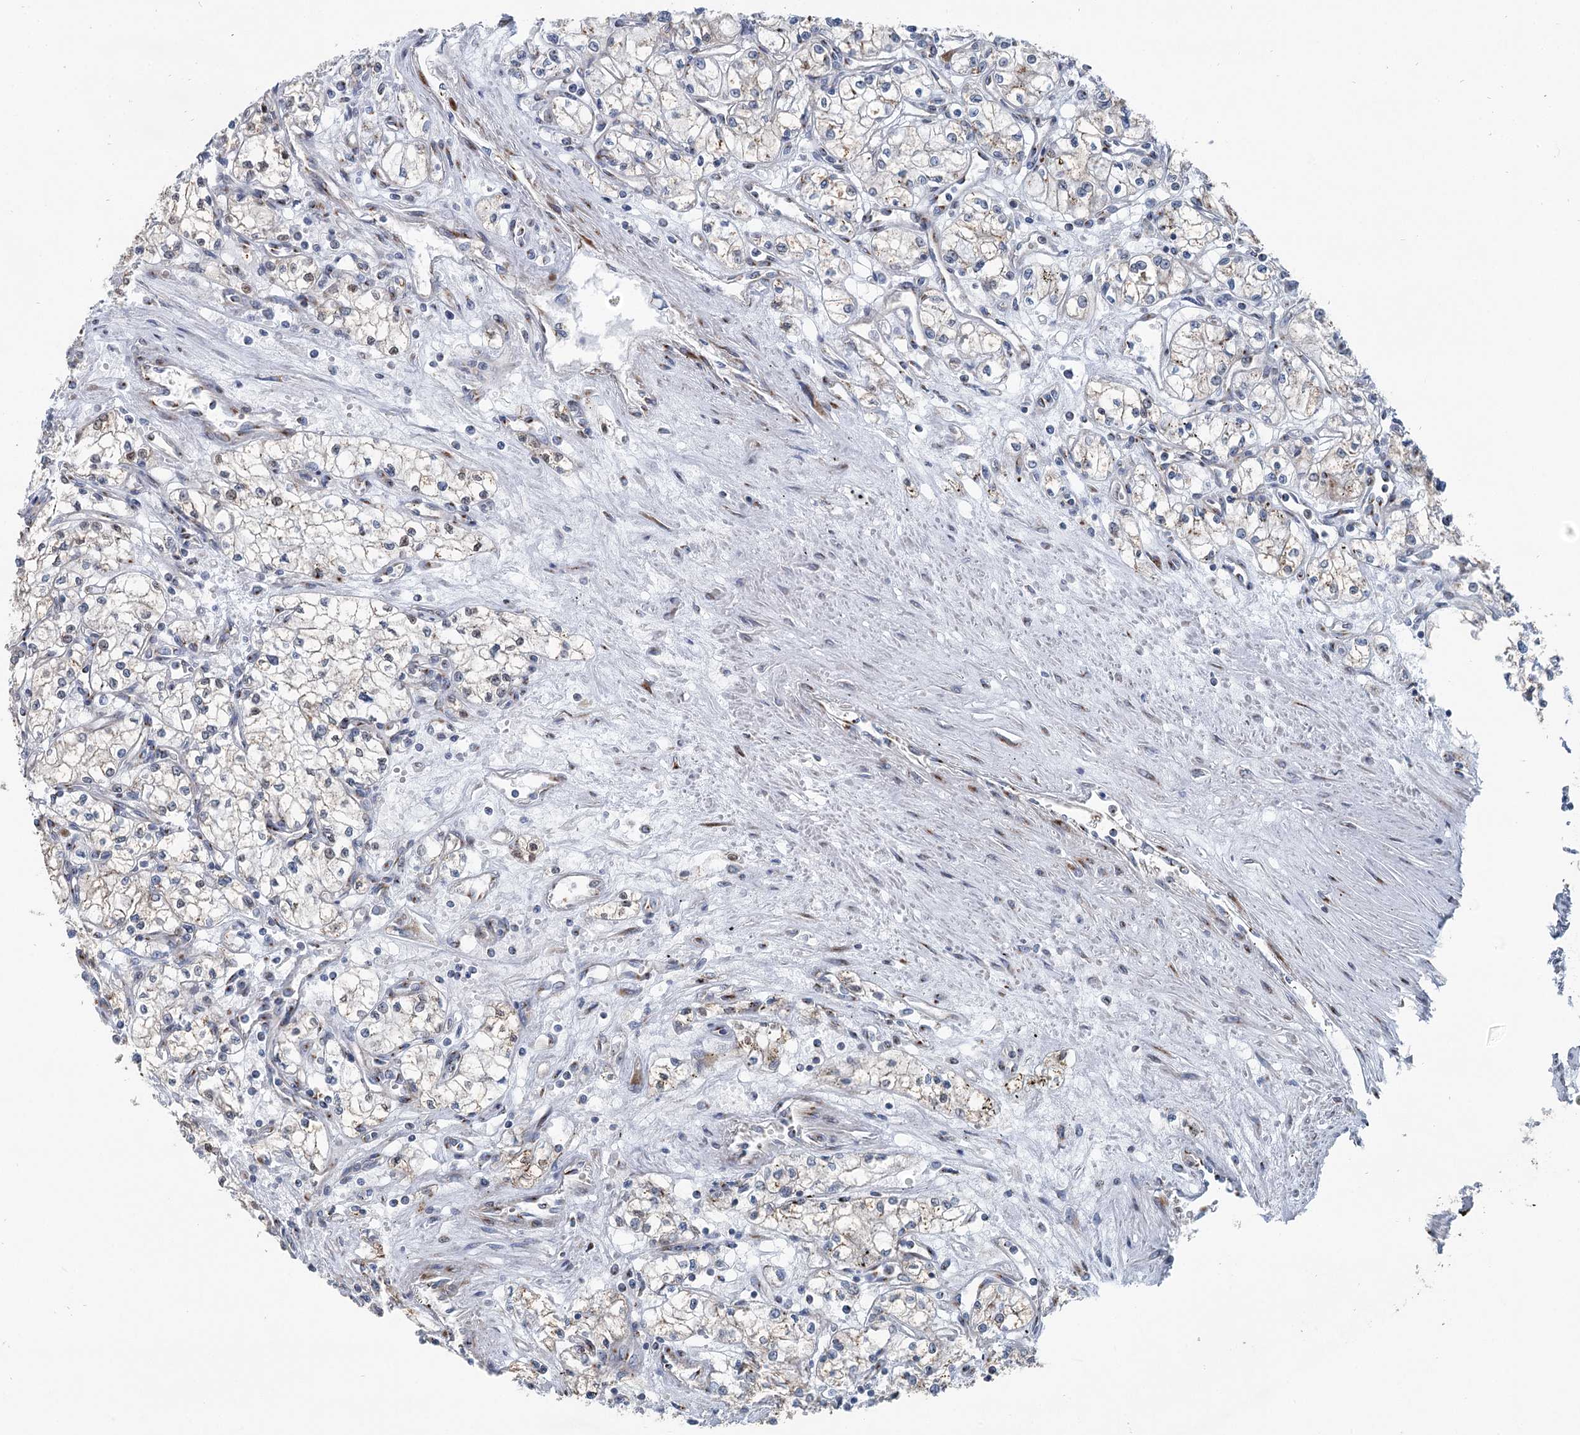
{"staining": {"intensity": "weak", "quantity": "25%-75%", "location": "cytoplasmic/membranous"}, "tissue": "renal cancer", "cell_type": "Tumor cells", "image_type": "cancer", "snomed": [{"axis": "morphology", "description": "Adenocarcinoma, NOS"}, {"axis": "topography", "description": "Kidney"}], "caption": "Immunohistochemistry (IHC) (DAB (3,3'-diaminobenzidine)) staining of renal cancer (adenocarcinoma) demonstrates weak cytoplasmic/membranous protein positivity in approximately 25%-75% of tumor cells.", "gene": "ITIH5", "patient": {"sex": "male", "age": 59}}